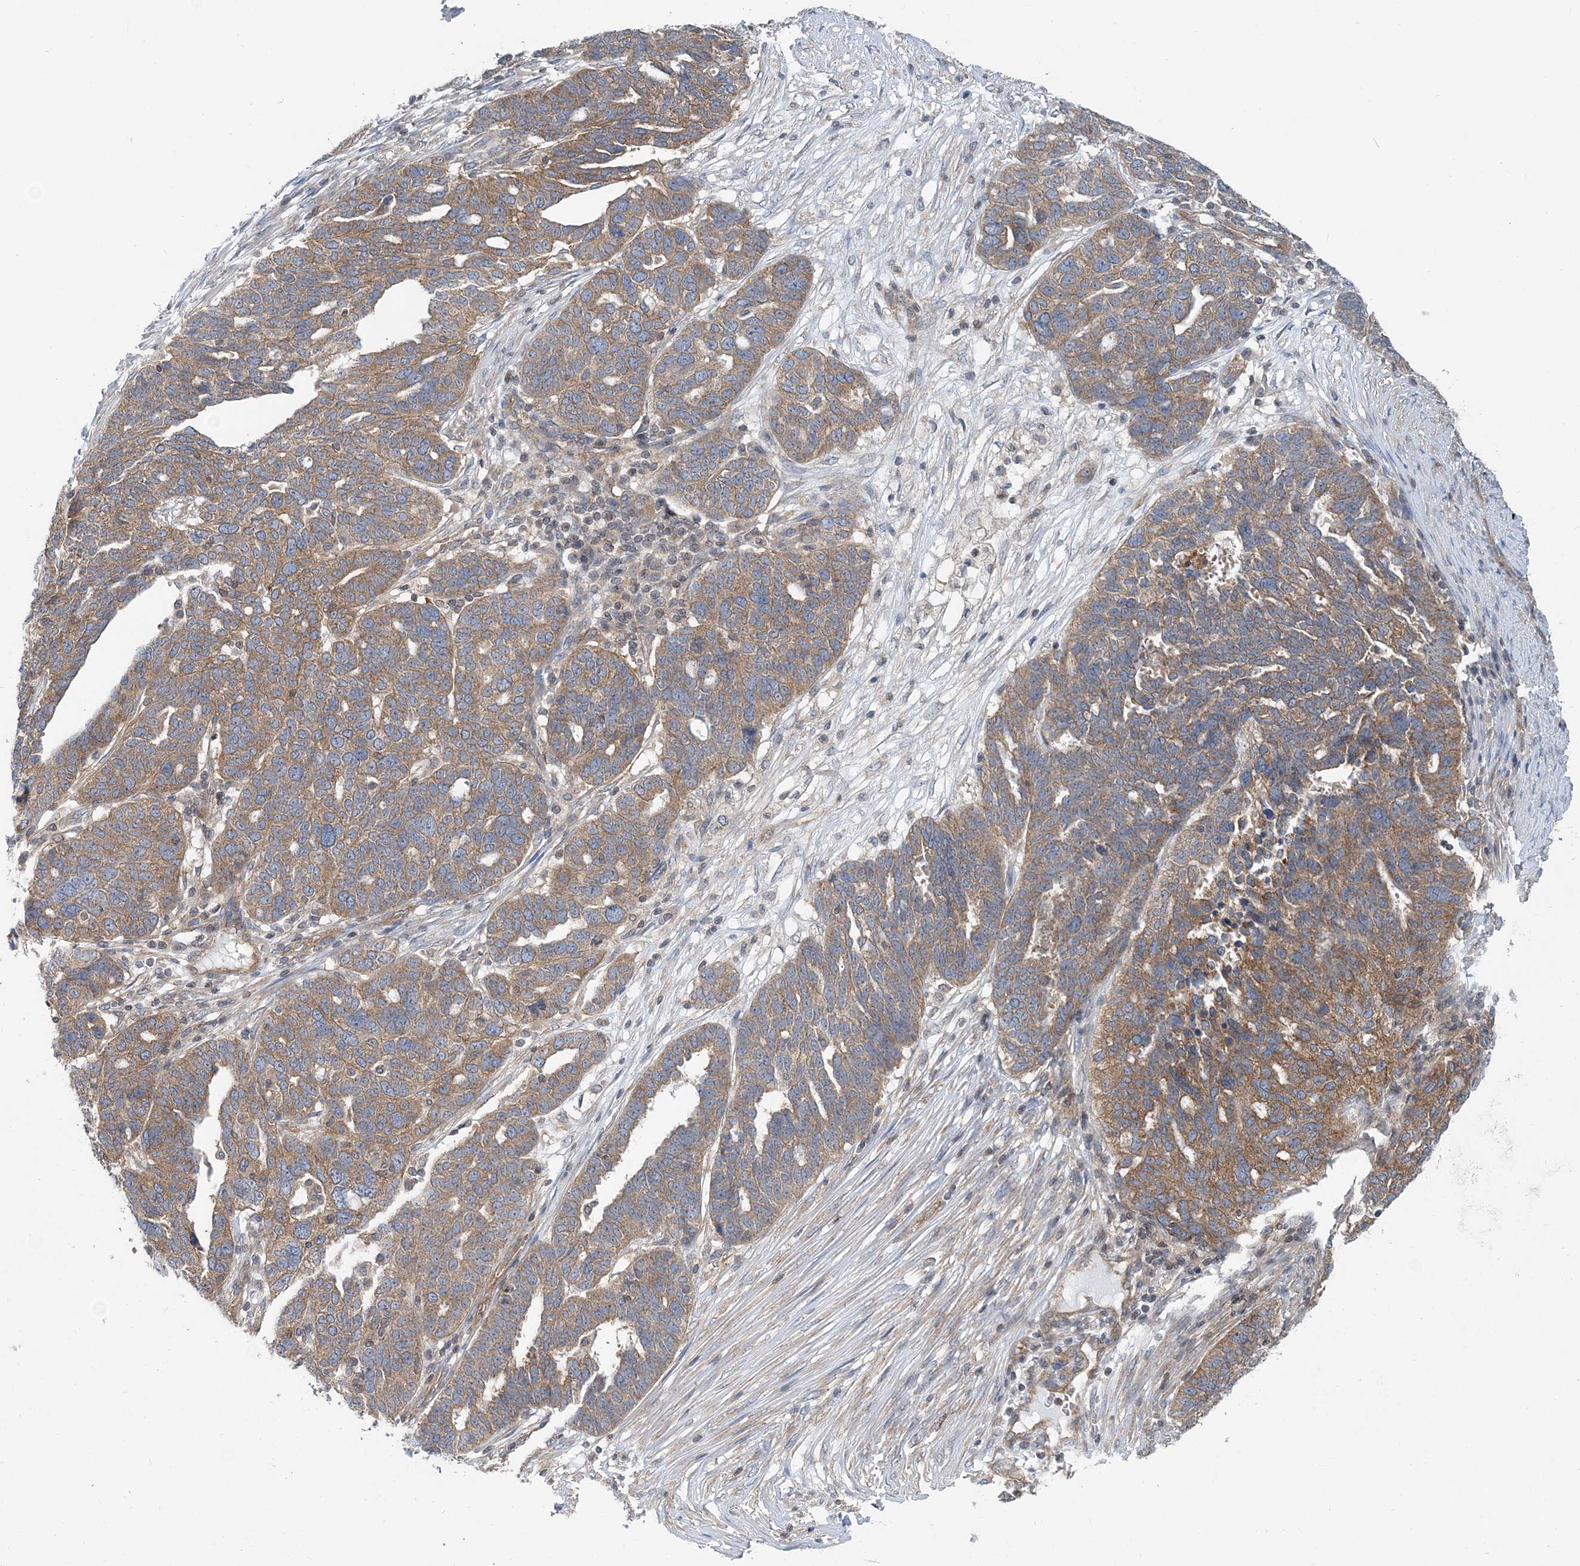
{"staining": {"intensity": "moderate", "quantity": ">75%", "location": "cytoplasmic/membranous"}, "tissue": "ovarian cancer", "cell_type": "Tumor cells", "image_type": "cancer", "snomed": [{"axis": "morphology", "description": "Cystadenocarcinoma, serous, NOS"}, {"axis": "topography", "description": "Ovary"}], "caption": "Brown immunohistochemical staining in ovarian cancer (serous cystadenocarcinoma) shows moderate cytoplasmic/membranous expression in approximately >75% of tumor cells.", "gene": "MOB4", "patient": {"sex": "female", "age": 59}}